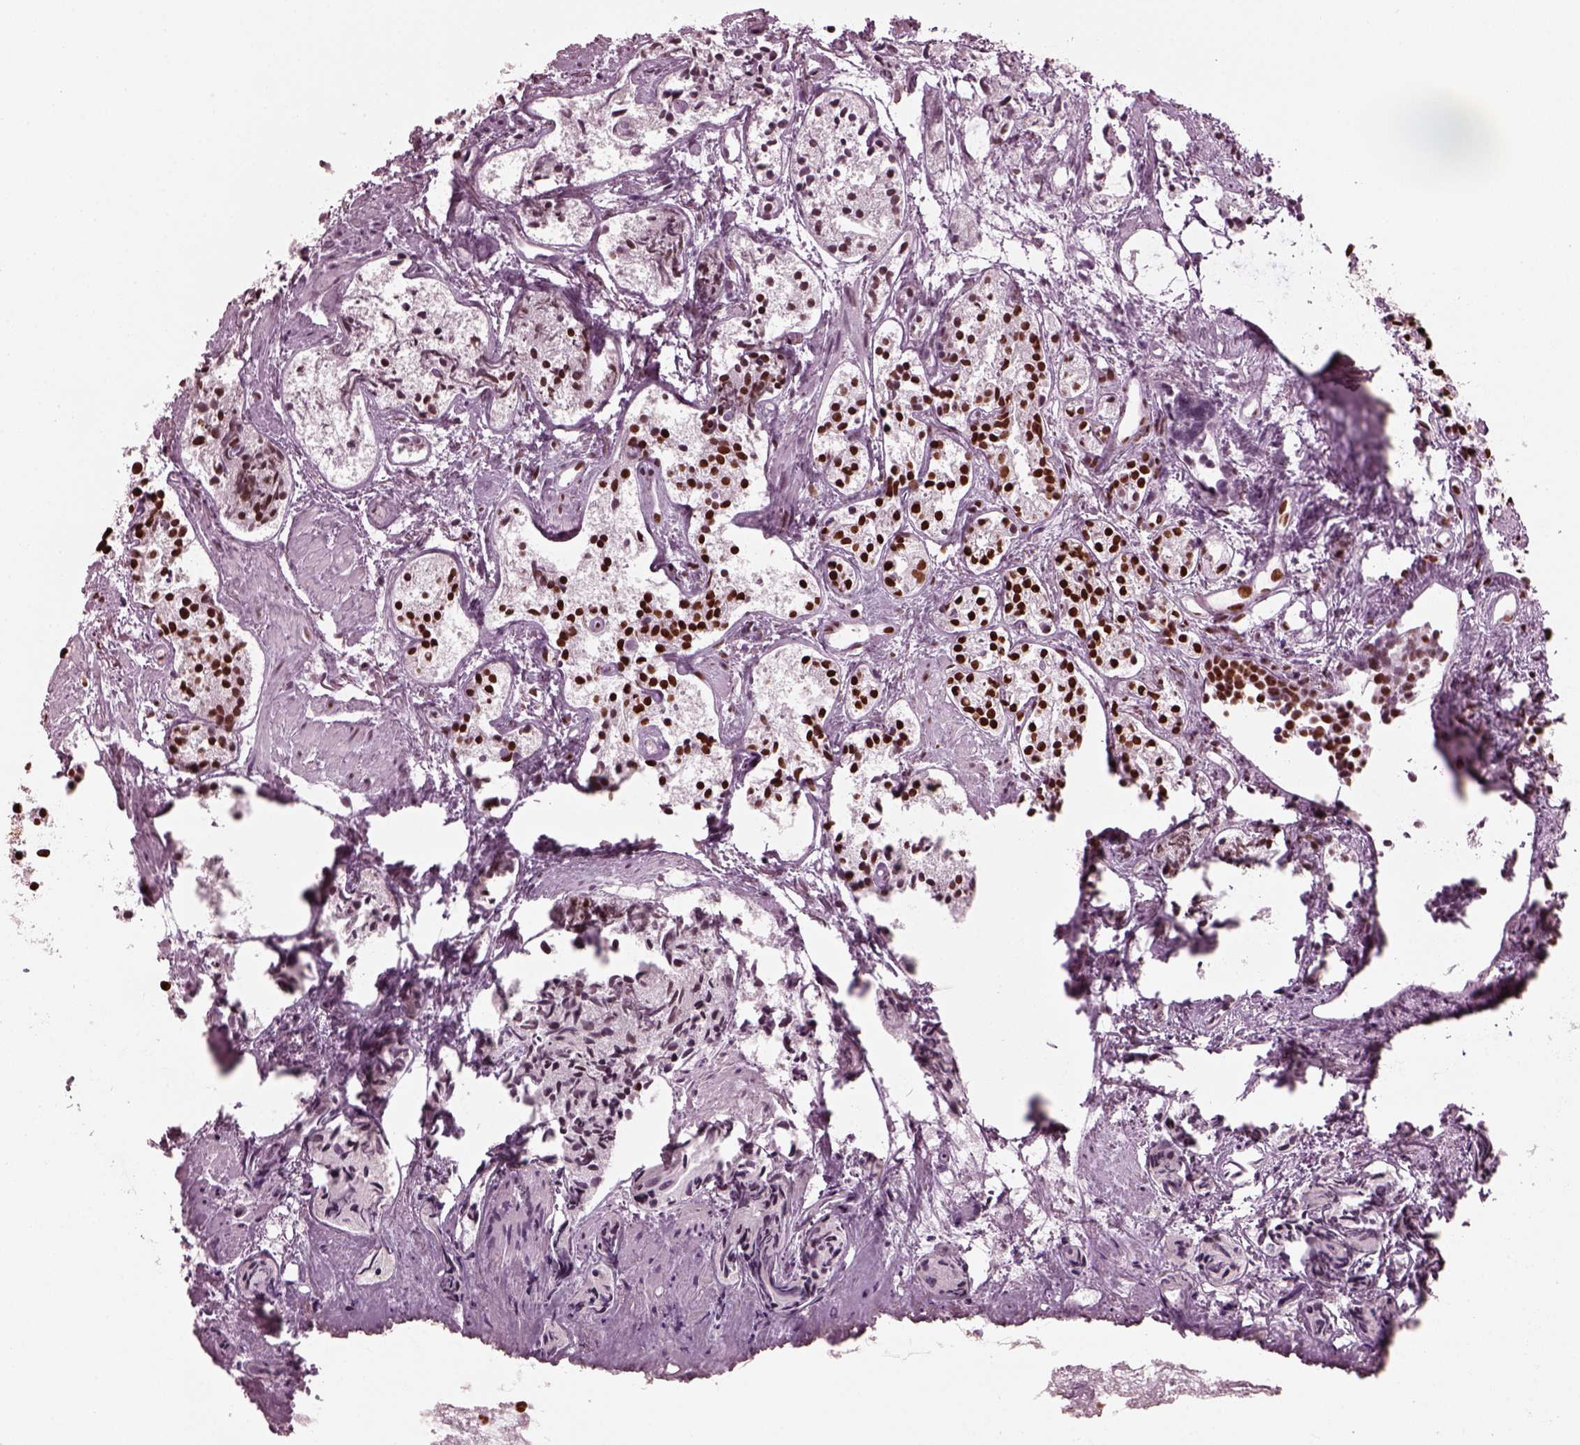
{"staining": {"intensity": "strong", "quantity": ">75%", "location": "cytoplasmic/membranous"}, "tissue": "prostate cancer", "cell_type": "Tumor cells", "image_type": "cancer", "snomed": [{"axis": "morphology", "description": "Adenocarcinoma, High grade"}, {"axis": "topography", "description": "Prostate"}], "caption": "Prostate adenocarcinoma (high-grade) stained with a brown dye exhibits strong cytoplasmic/membranous positive staining in about >75% of tumor cells.", "gene": "CBFA2T3", "patient": {"sex": "male", "age": 85}}